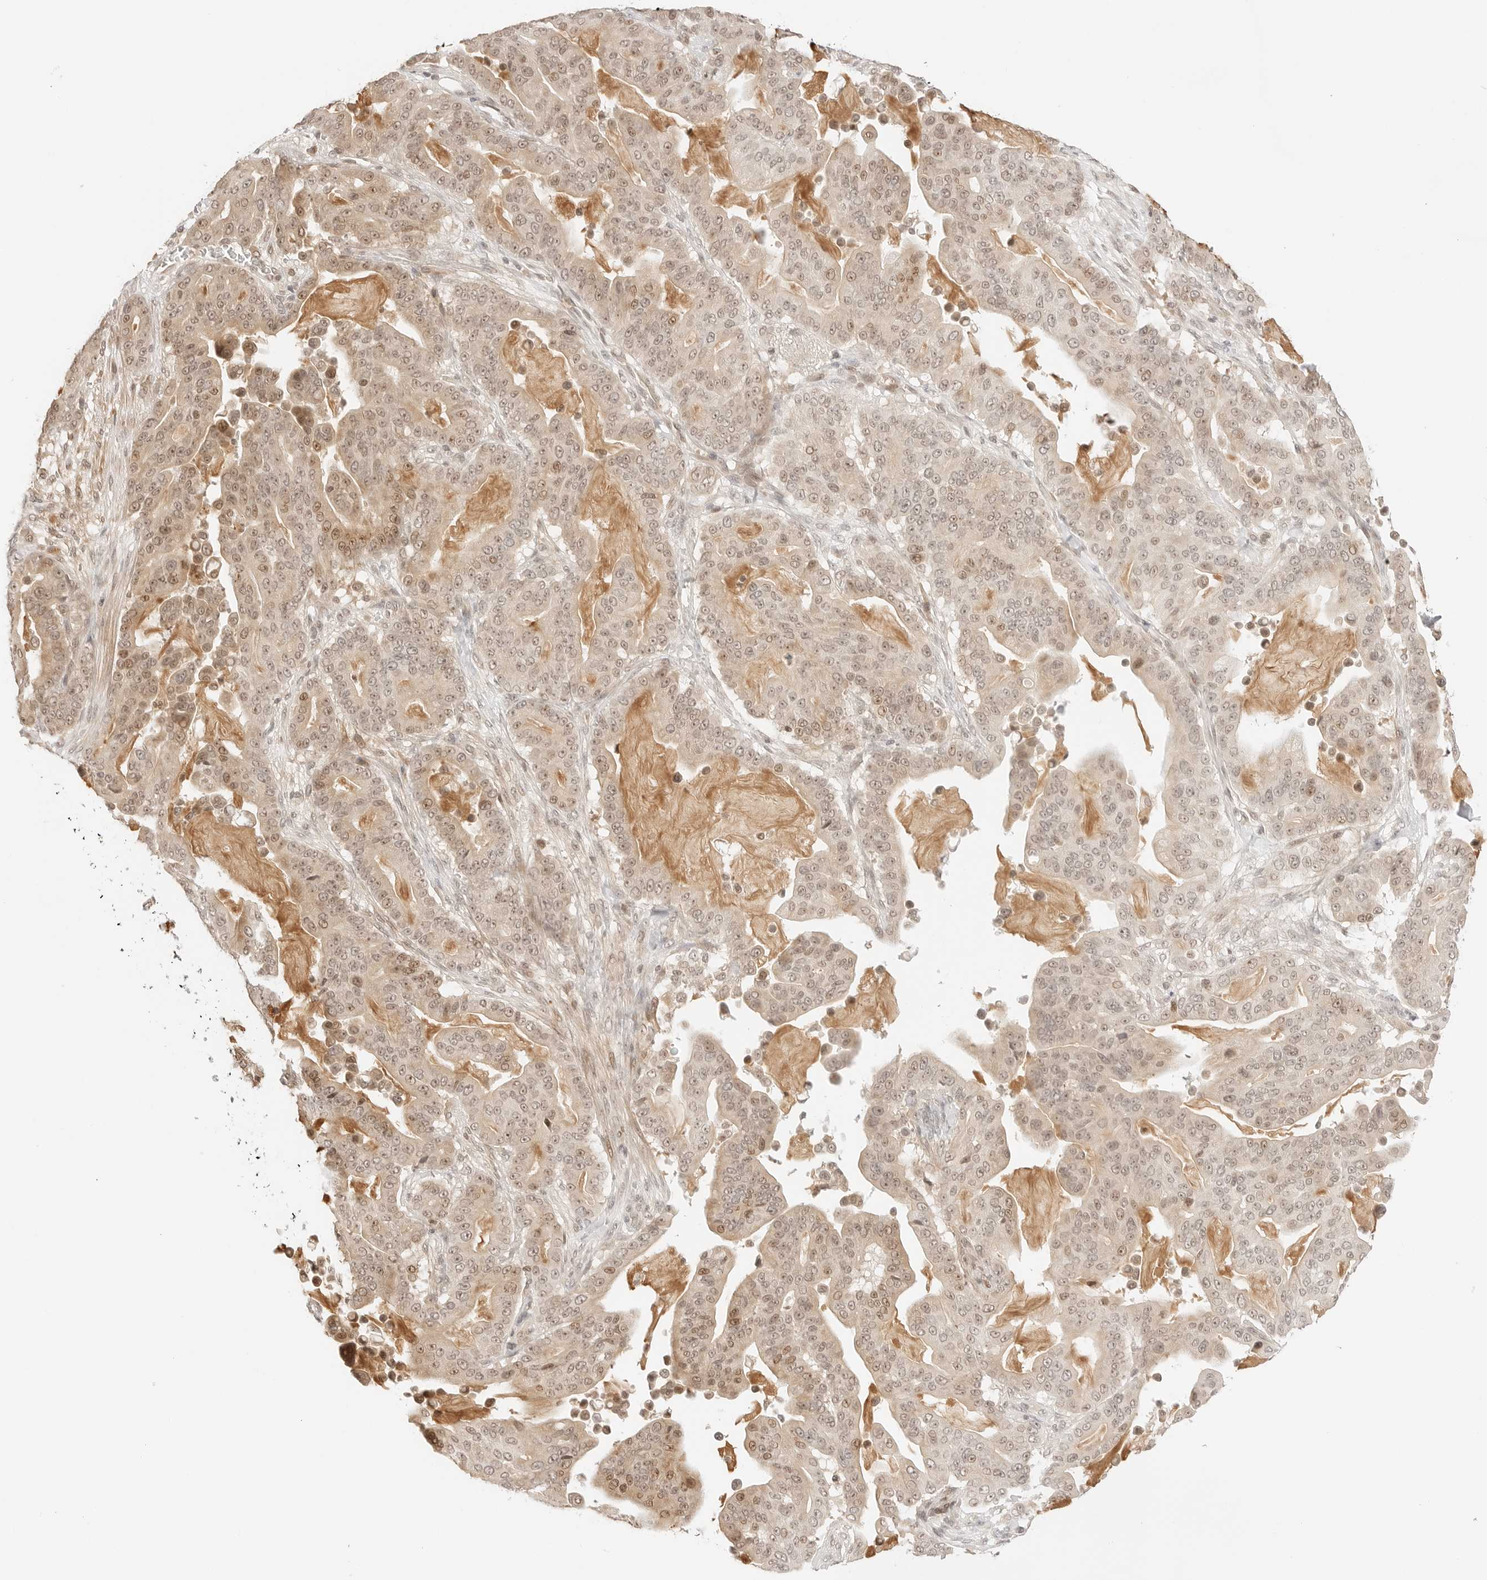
{"staining": {"intensity": "moderate", "quantity": ">75%", "location": "nuclear"}, "tissue": "pancreatic cancer", "cell_type": "Tumor cells", "image_type": "cancer", "snomed": [{"axis": "morphology", "description": "Adenocarcinoma, NOS"}, {"axis": "topography", "description": "Pancreas"}], "caption": "A photomicrograph of human pancreatic adenocarcinoma stained for a protein shows moderate nuclear brown staining in tumor cells.", "gene": "RPS6KL1", "patient": {"sex": "male", "age": 63}}